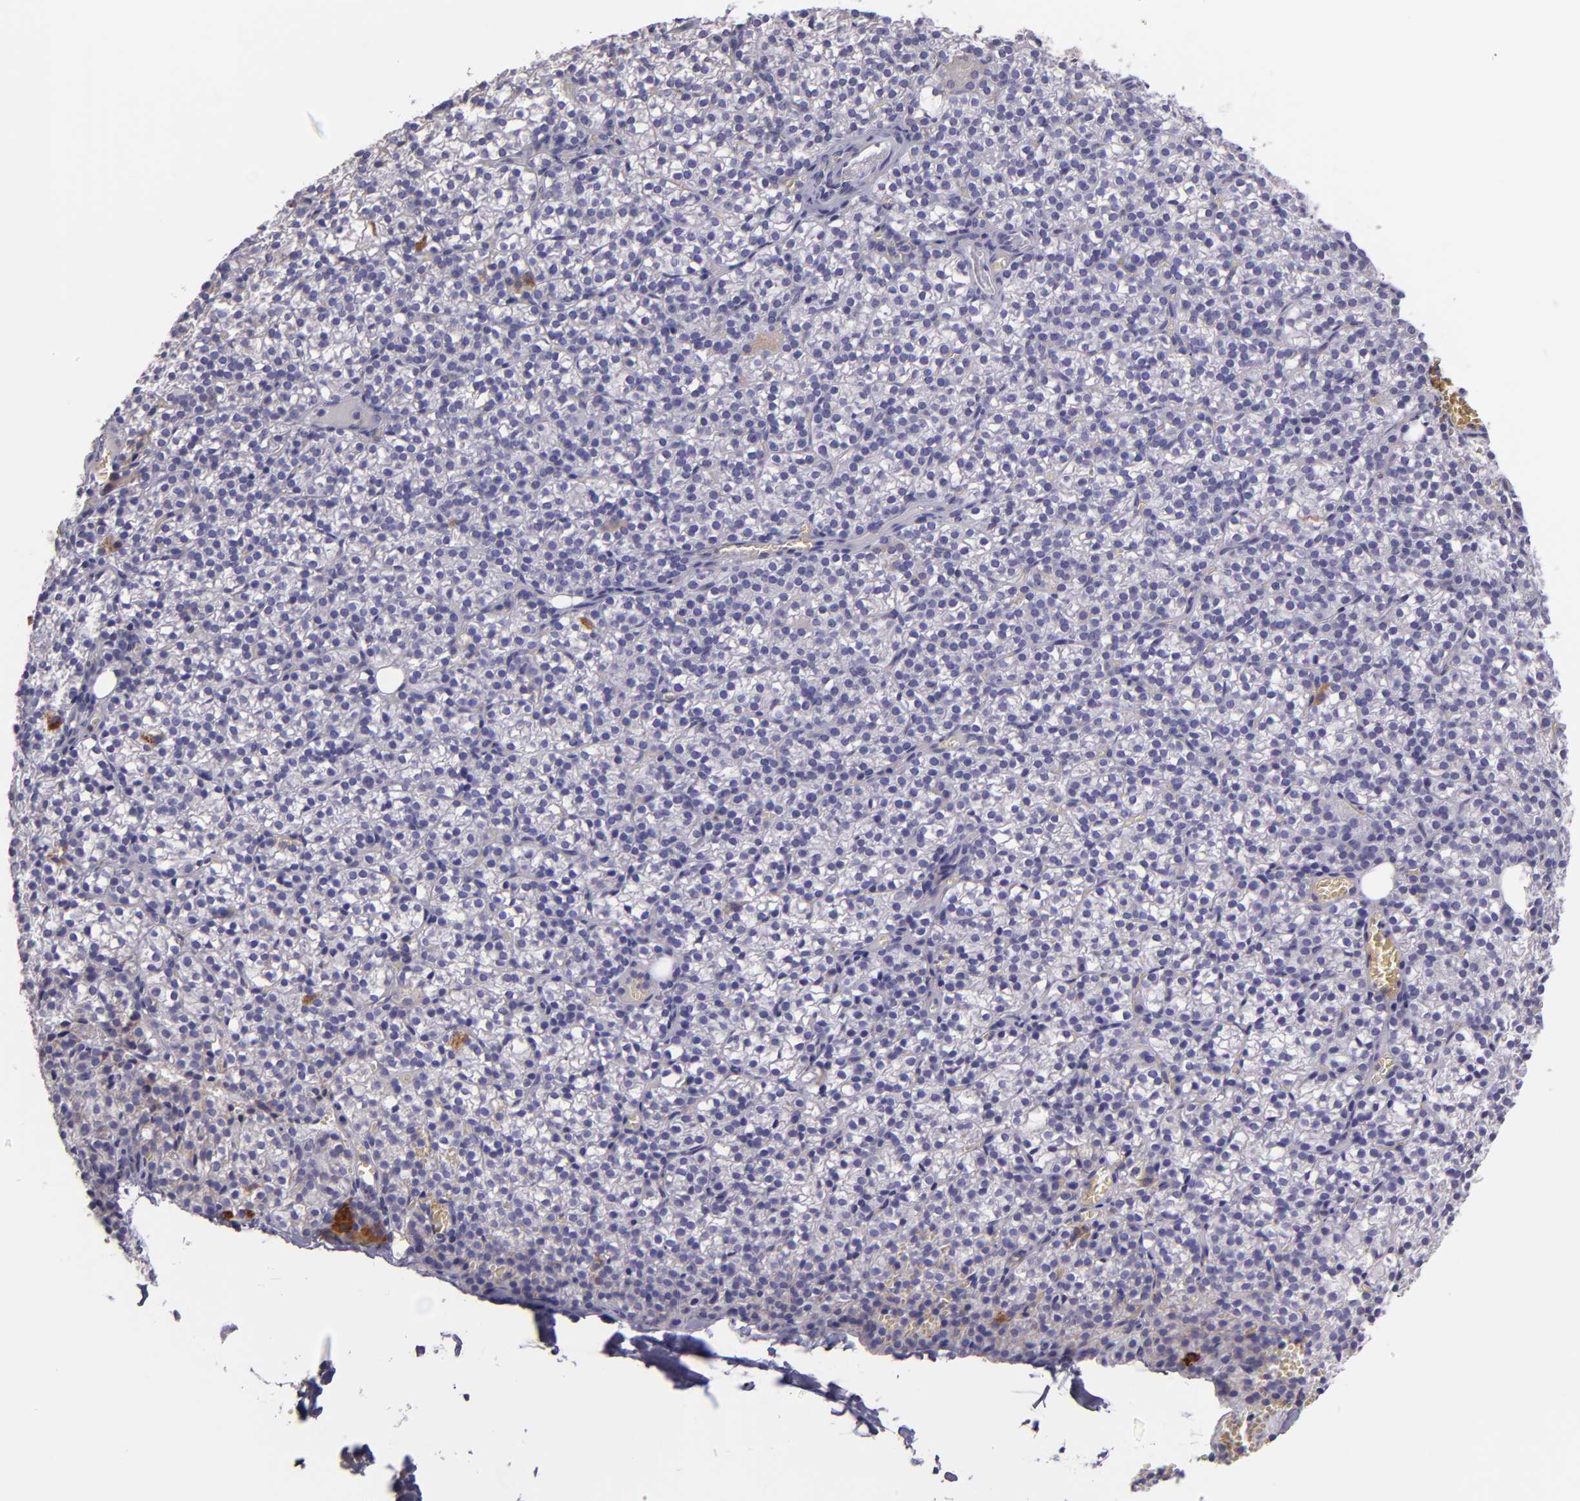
{"staining": {"intensity": "moderate", "quantity": ">75%", "location": "cytoplasmic/membranous"}, "tissue": "parathyroid gland", "cell_type": "Glandular cells", "image_type": "normal", "snomed": [{"axis": "morphology", "description": "Normal tissue, NOS"}, {"axis": "topography", "description": "Parathyroid gland"}], "caption": "Immunohistochemistry (IHC) staining of normal parathyroid gland, which displays medium levels of moderate cytoplasmic/membranous expression in about >75% of glandular cells indicating moderate cytoplasmic/membranous protein expression. The staining was performed using DAB (brown) for protein detection and nuclei were counterstained in hematoxylin (blue).", "gene": "HSPD1", "patient": {"sex": "female", "age": 17}}